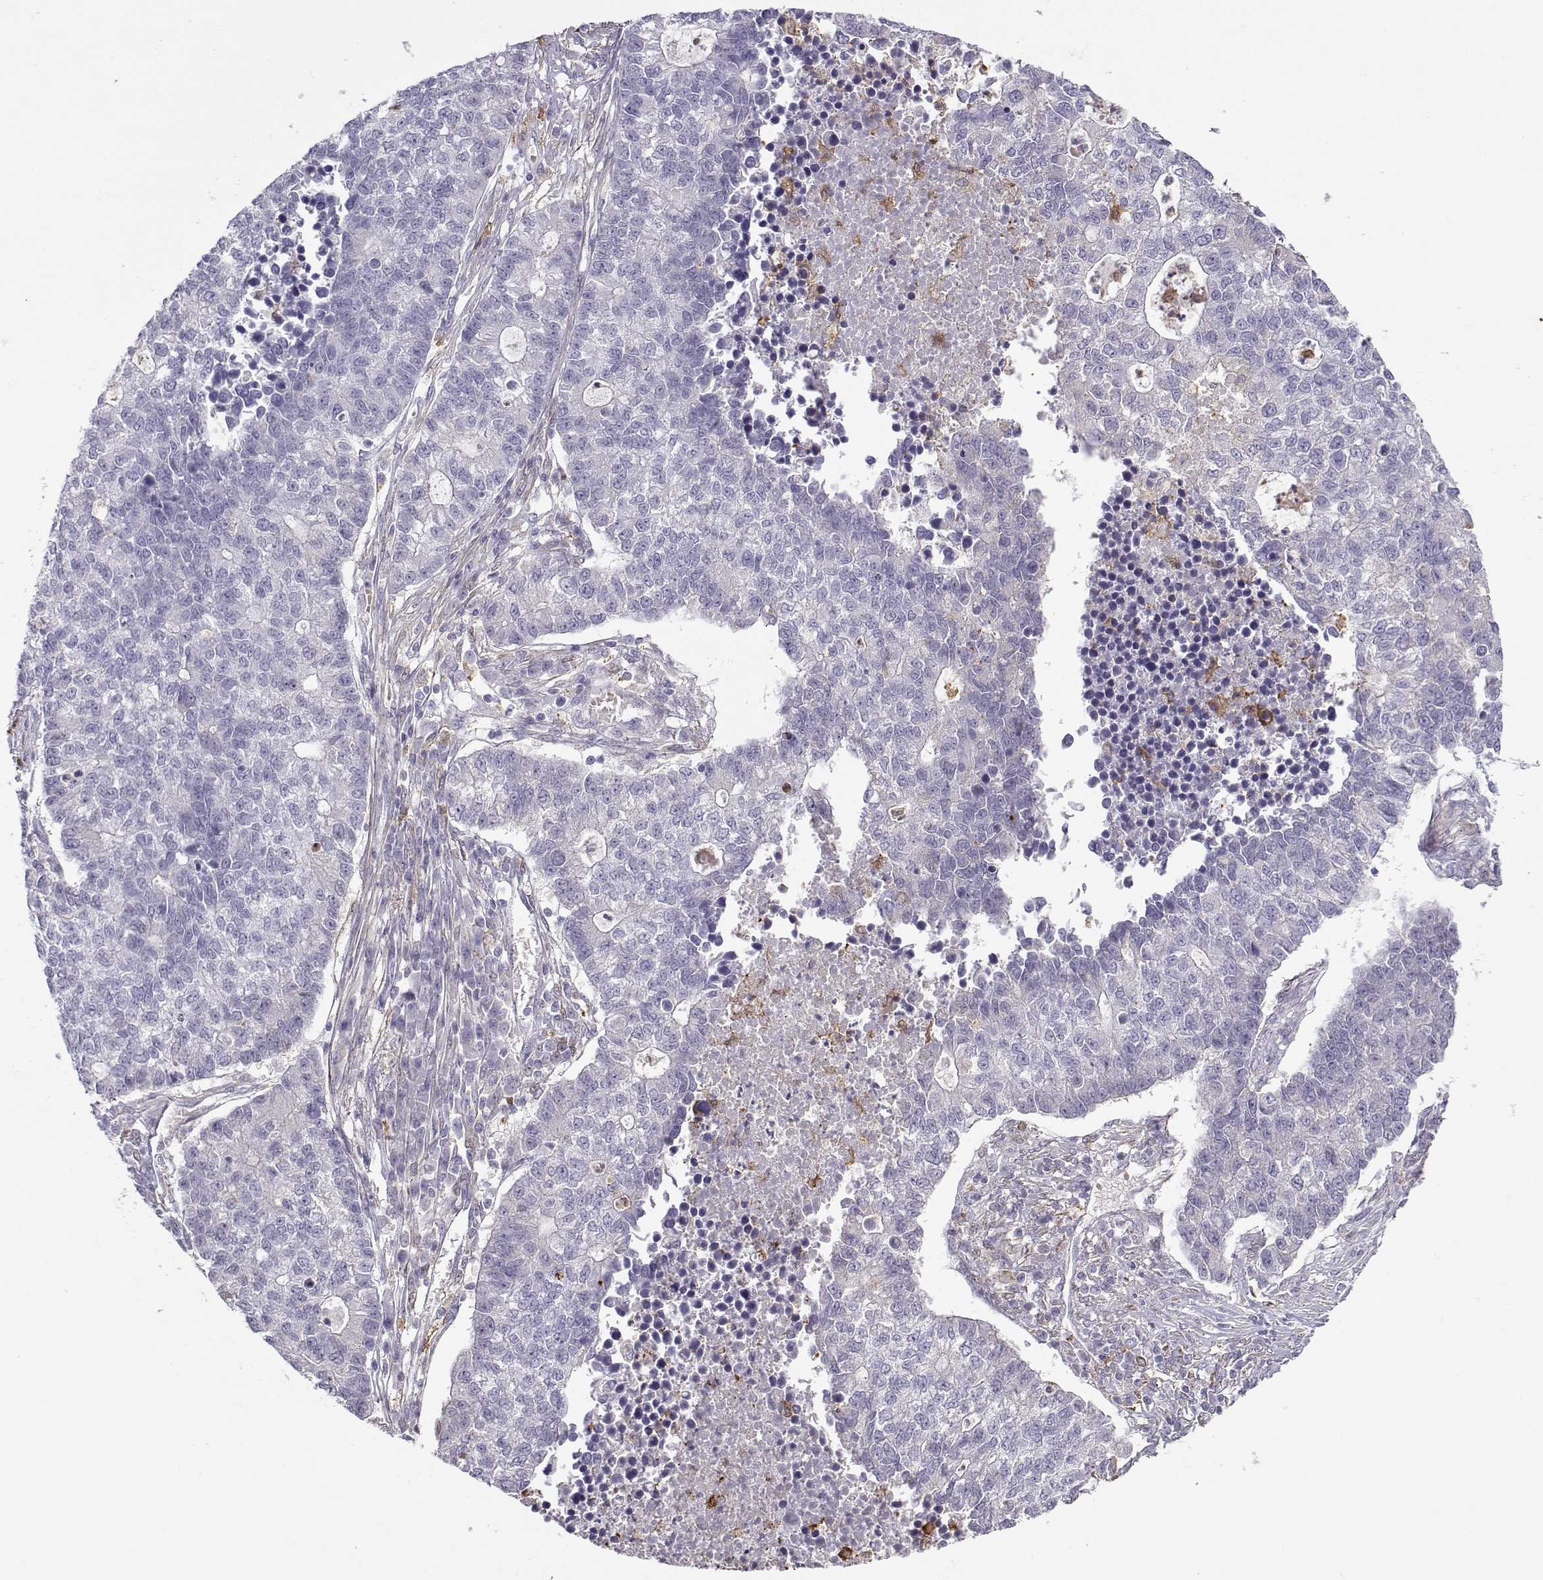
{"staining": {"intensity": "negative", "quantity": "none", "location": "none"}, "tissue": "lung cancer", "cell_type": "Tumor cells", "image_type": "cancer", "snomed": [{"axis": "morphology", "description": "Adenocarcinoma, NOS"}, {"axis": "topography", "description": "Lung"}], "caption": "Lung cancer stained for a protein using IHC reveals no positivity tumor cells.", "gene": "UCP3", "patient": {"sex": "male", "age": 57}}